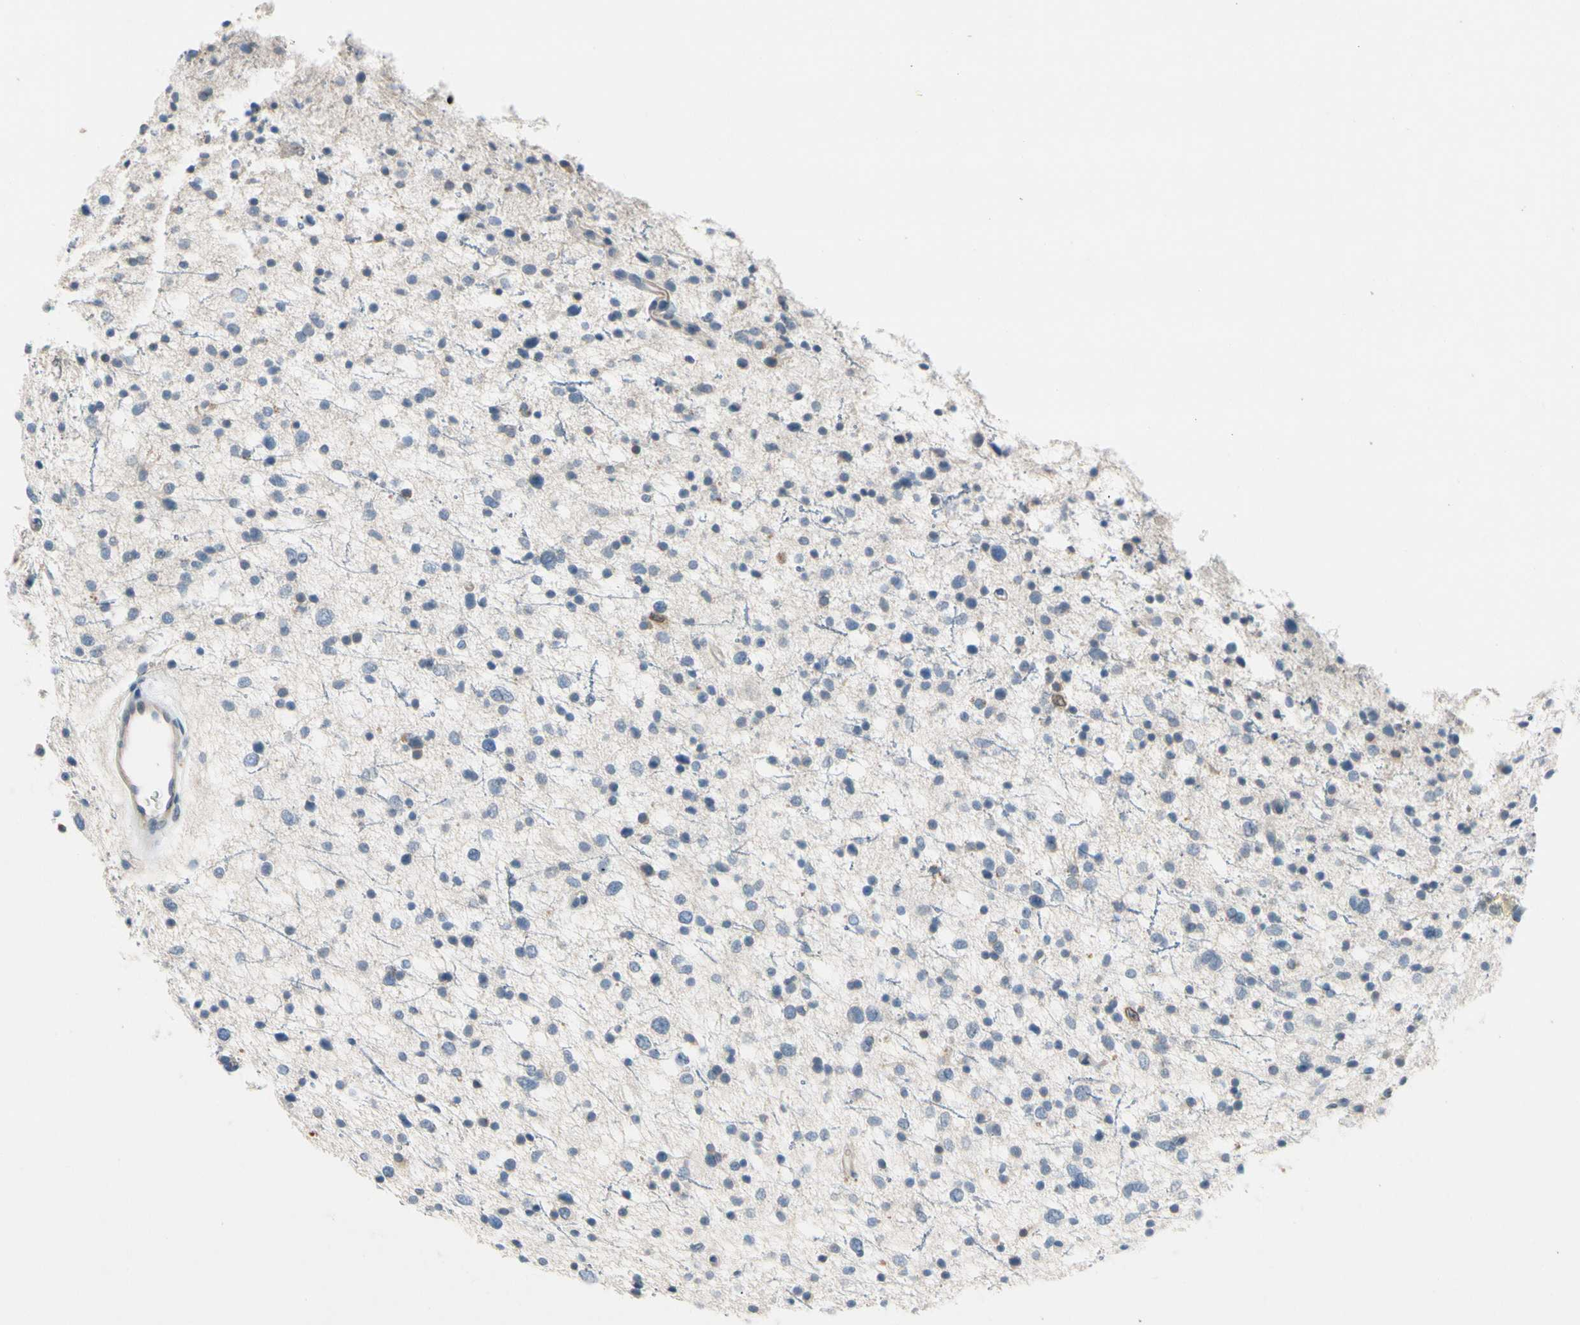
{"staining": {"intensity": "negative", "quantity": "none", "location": "none"}, "tissue": "glioma", "cell_type": "Tumor cells", "image_type": "cancer", "snomed": [{"axis": "morphology", "description": "Glioma, malignant, Low grade"}, {"axis": "topography", "description": "Brain"}], "caption": "This is an immunohistochemistry histopathology image of human glioma. There is no positivity in tumor cells.", "gene": "CNDP1", "patient": {"sex": "female", "age": 37}}